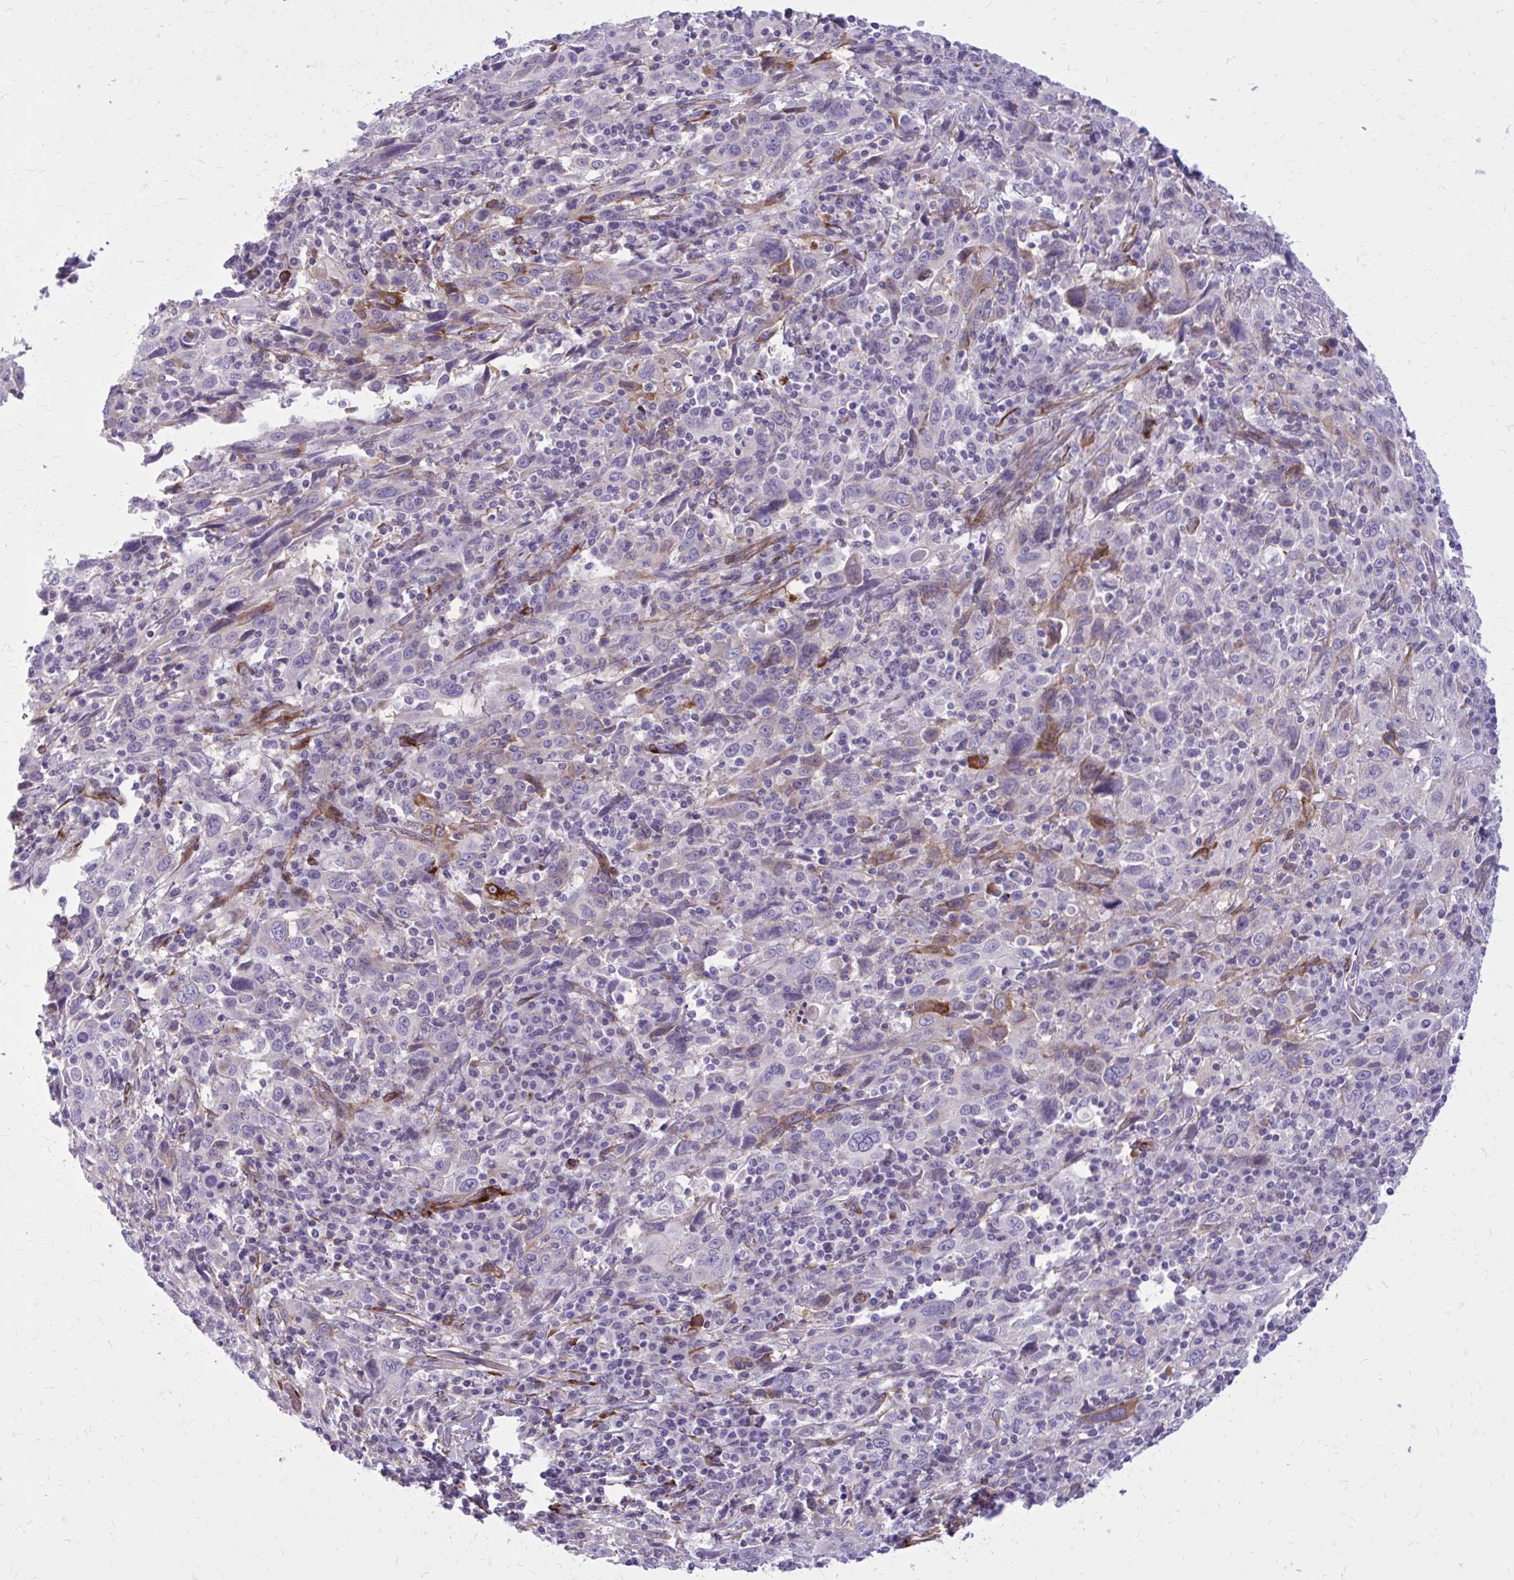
{"staining": {"intensity": "negative", "quantity": "none", "location": "none"}, "tissue": "cervical cancer", "cell_type": "Tumor cells", "image_type": "cancer", "snomed": [{"axis": "morphology", "description": "Squamous cell carcinoma, NOS"}, {"axis": "topography", "description": "Cervix"}], "caption": "This is an immunohistochemistry micrograph of squamous cell carcinoma (cervical). There is no expression in tumor cells.", "gene": "BEND5", "patient": {"sex": "female", "age": 46}}